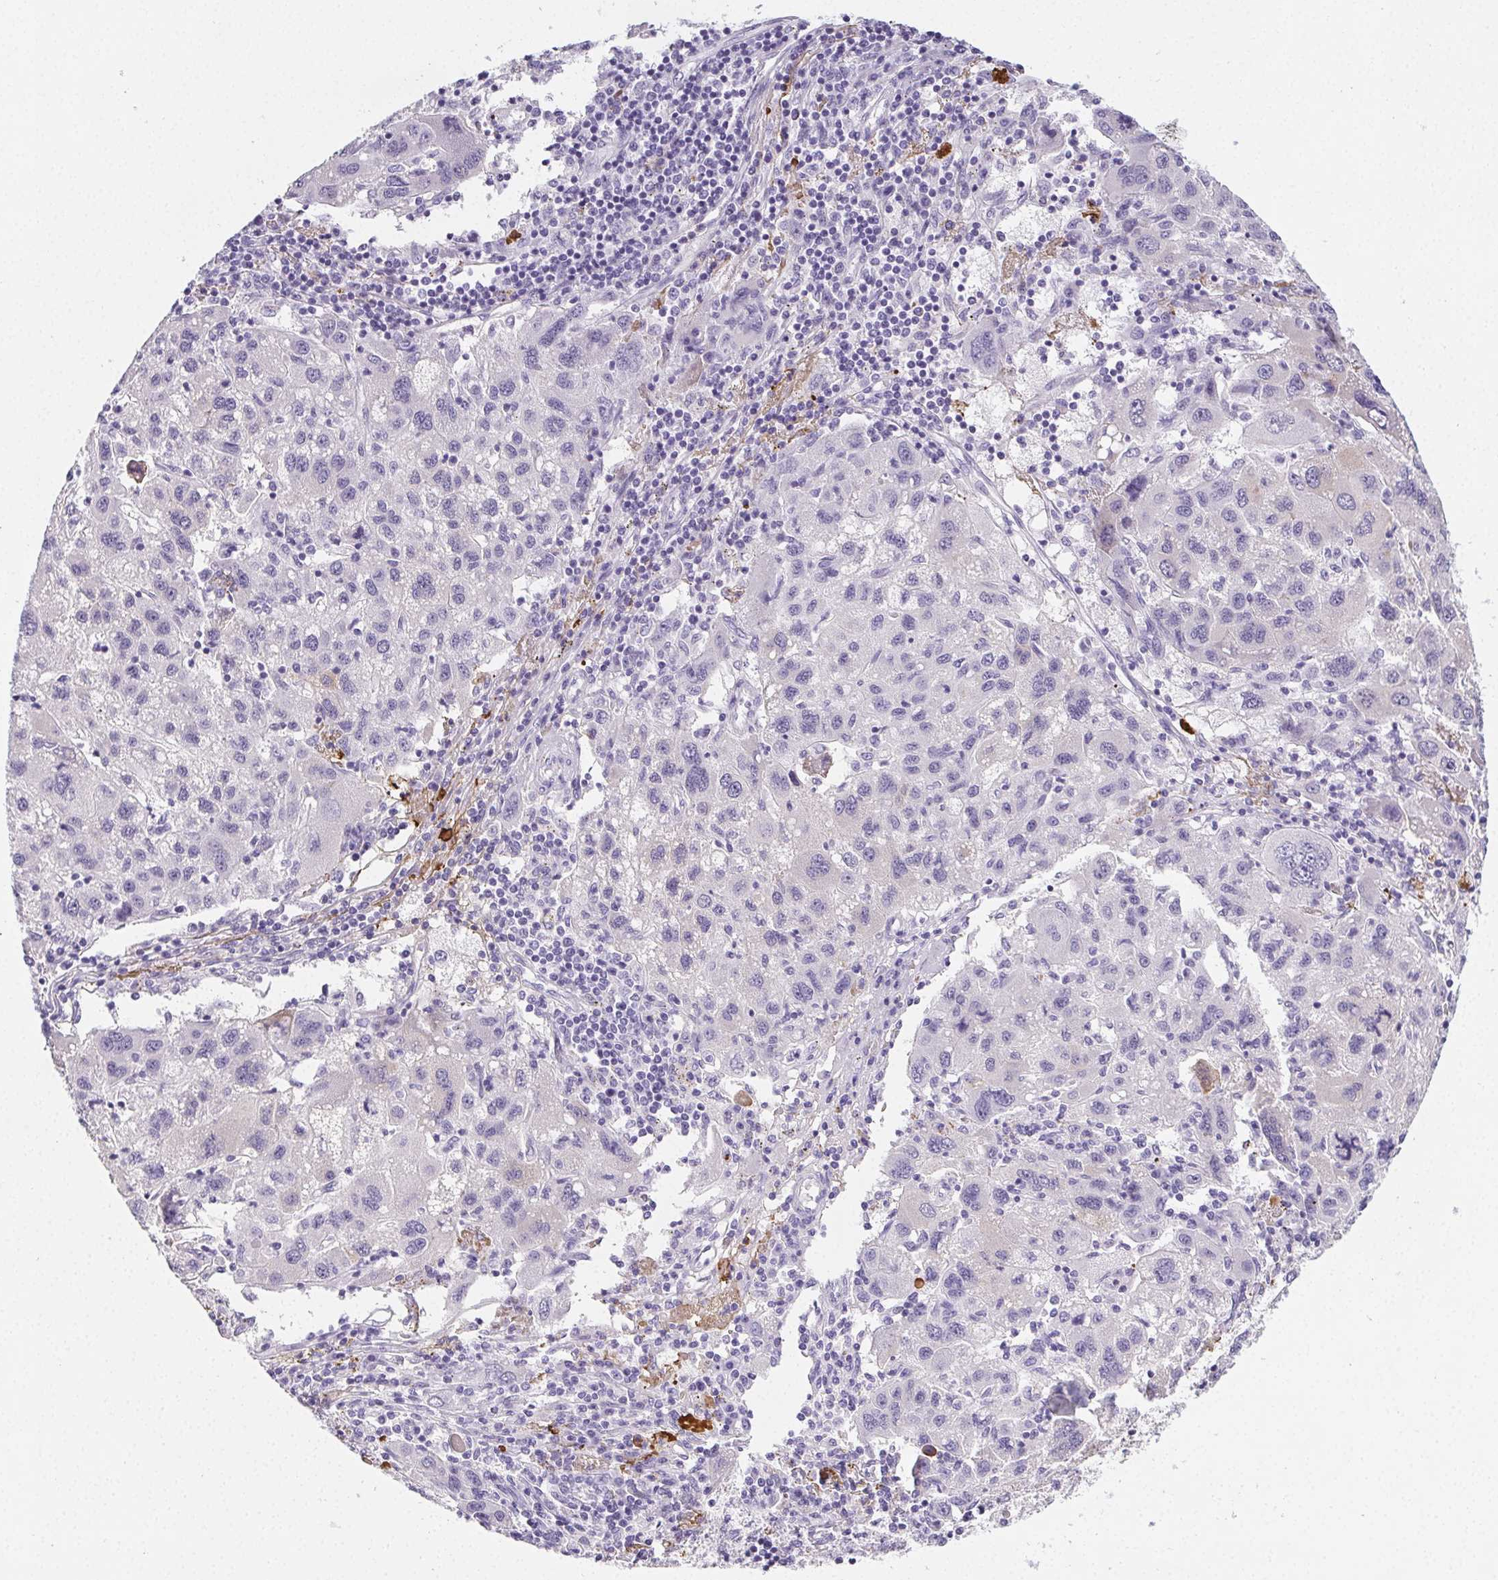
{"staining": {"intensity": "negative", "quantity": "none", "location": "none"}, "tissue": "liver cancer", "cell_type": "Tumor cells", "image_type": "cancer", "snomed": [{"axis": "morphology", "description": "Carcinoma, Hepatocellular, NOS"}, {"axis": "topography", "description": "Liver"}], "caption": "High power microscopy photomicrograph of an immunohistochemistry image of liver cancer, revealing no significant positivity in tumor cells.", "gene": "VTN", "patient": {"sex": "female", "age": 77}}